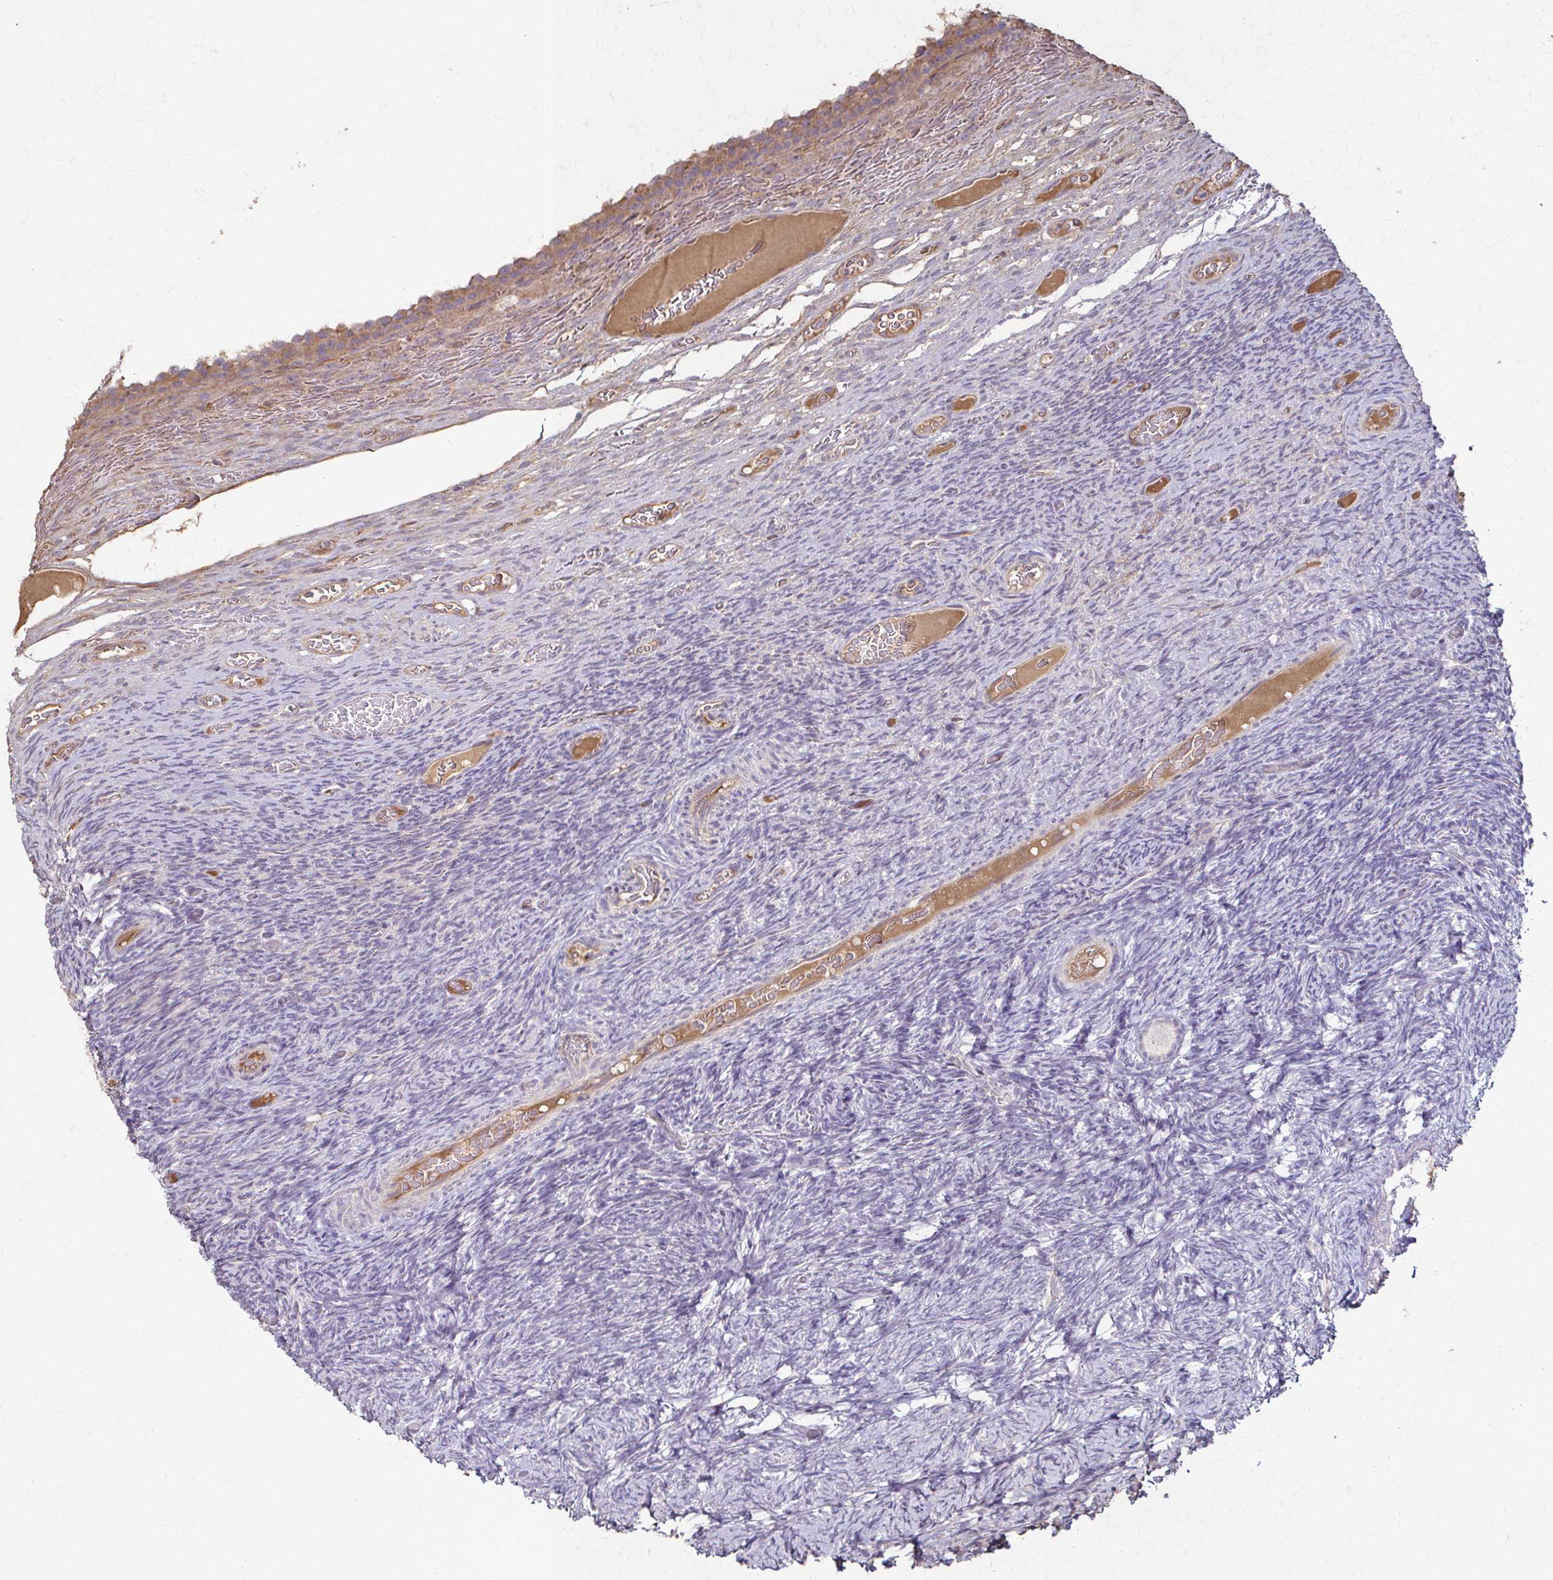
{"staining": {"intensity": "negative", "quantity": "none", "location": "none"}, "tissue": "ovary", "cell_type": "Follicle cells", "image_type": "normal", "snomed": [{"axis": "morphology", "description": "Normal tissue, NOS"}, {"axis": "topography", "description": "Ovary"}], "caption": "Ovary was stained to show a protein in brown. There is no significant expression in follicle cells. (DAB (3,3'-diaminobenzidine) immunohistochemistry, high magnification).", "gene": "IL18BP", "patient": {"sex": "female", "age": 34}}